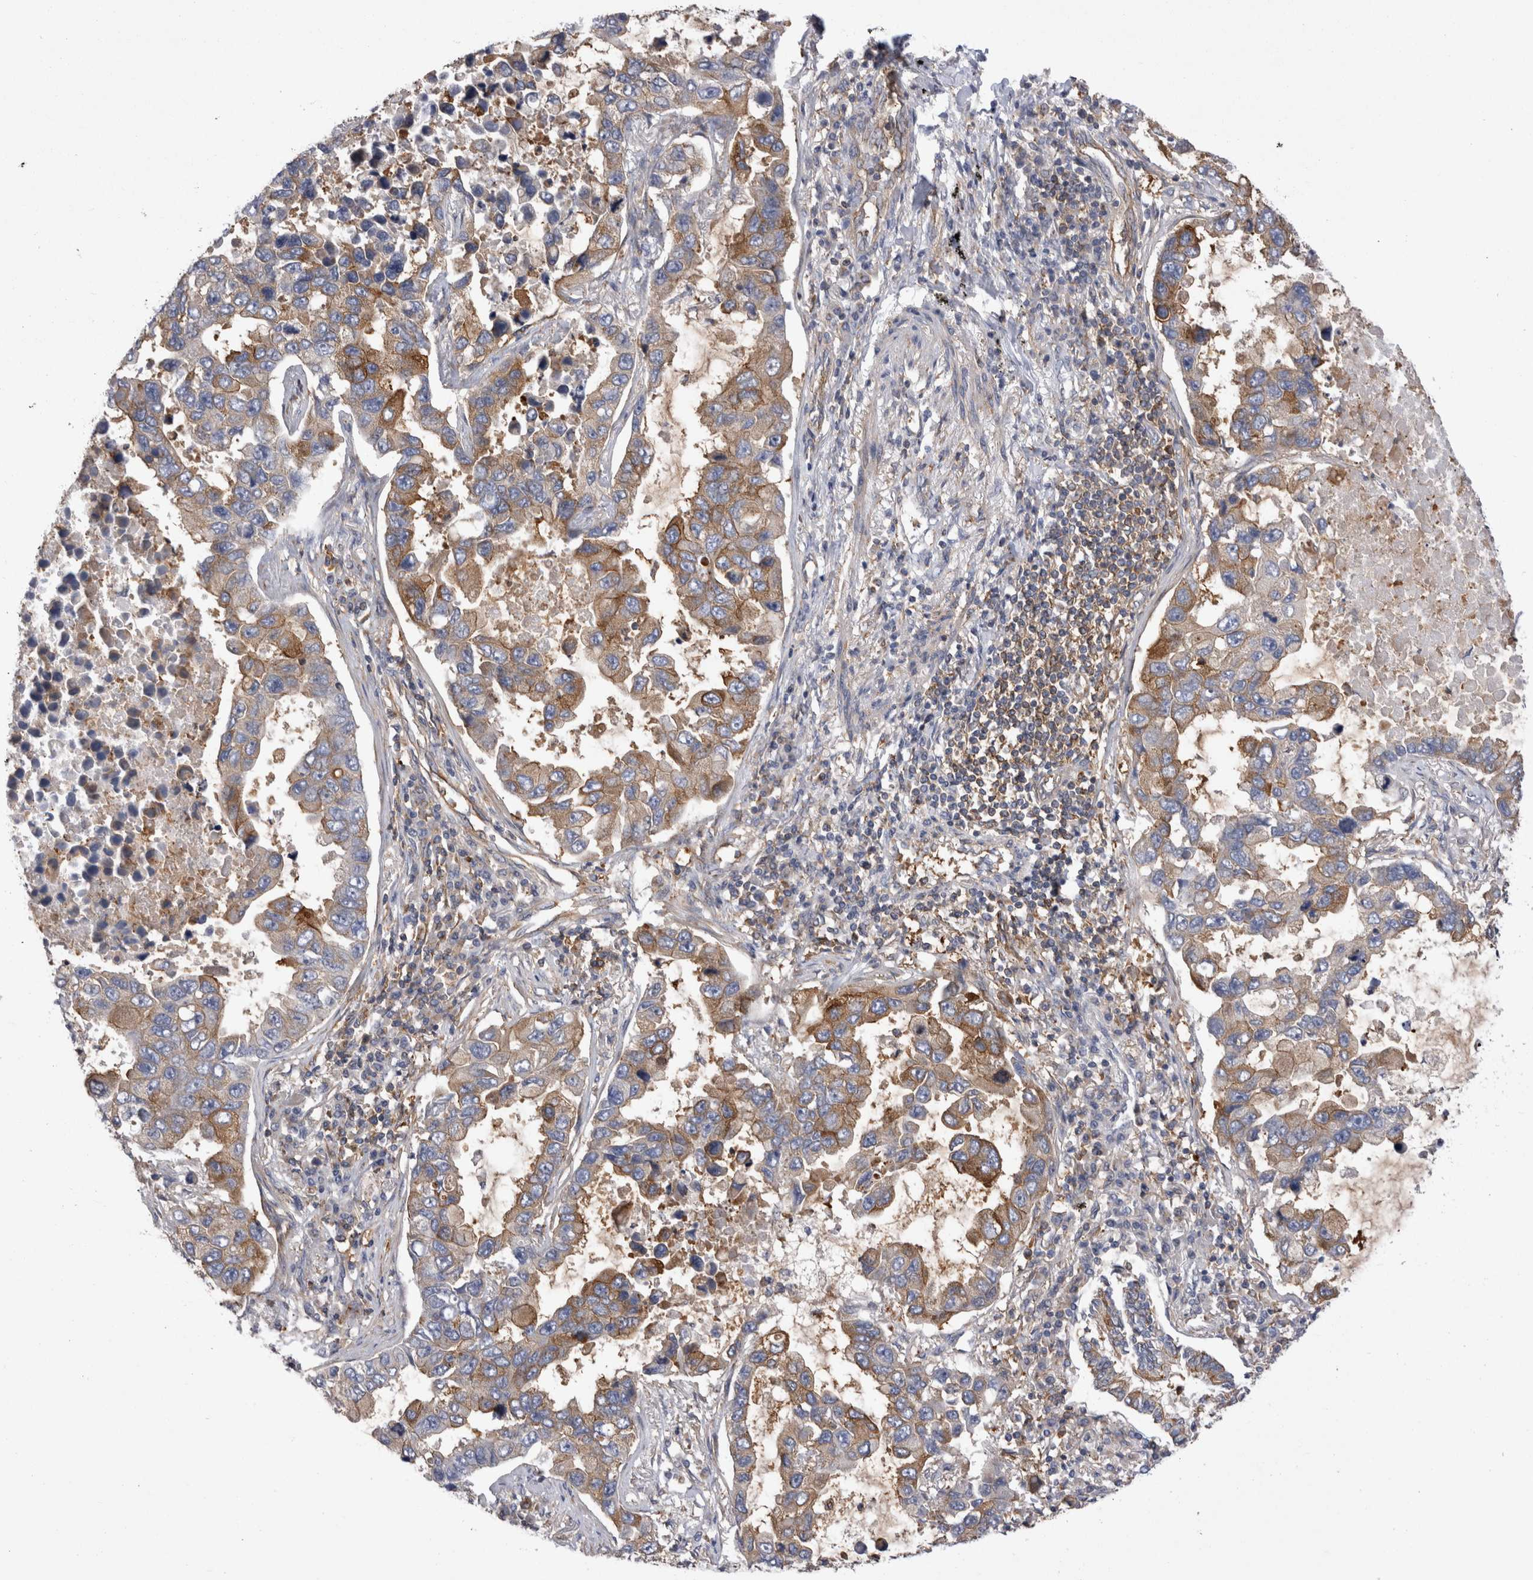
{"staining": {"intensity": "moderate", "quantity": ">75%", "location": "cytoplasmic/membranous"}, "tissue": "lung cancer", "cell_type": "Tumor cells", "image_type": "cancer", "snomed": [{"axis": "morphology", "description": "Adenocarcinoma, NOS"}, {"axis": "topography", "description": "Lung"}], "caption": "Moderate cytoplasmic/membranous protein expression is present in about >75% of tumor cells in lung adenocarcinoma.", "gene": "RAB11FIP1", "patient": {"sex": "male", "age": 64}}